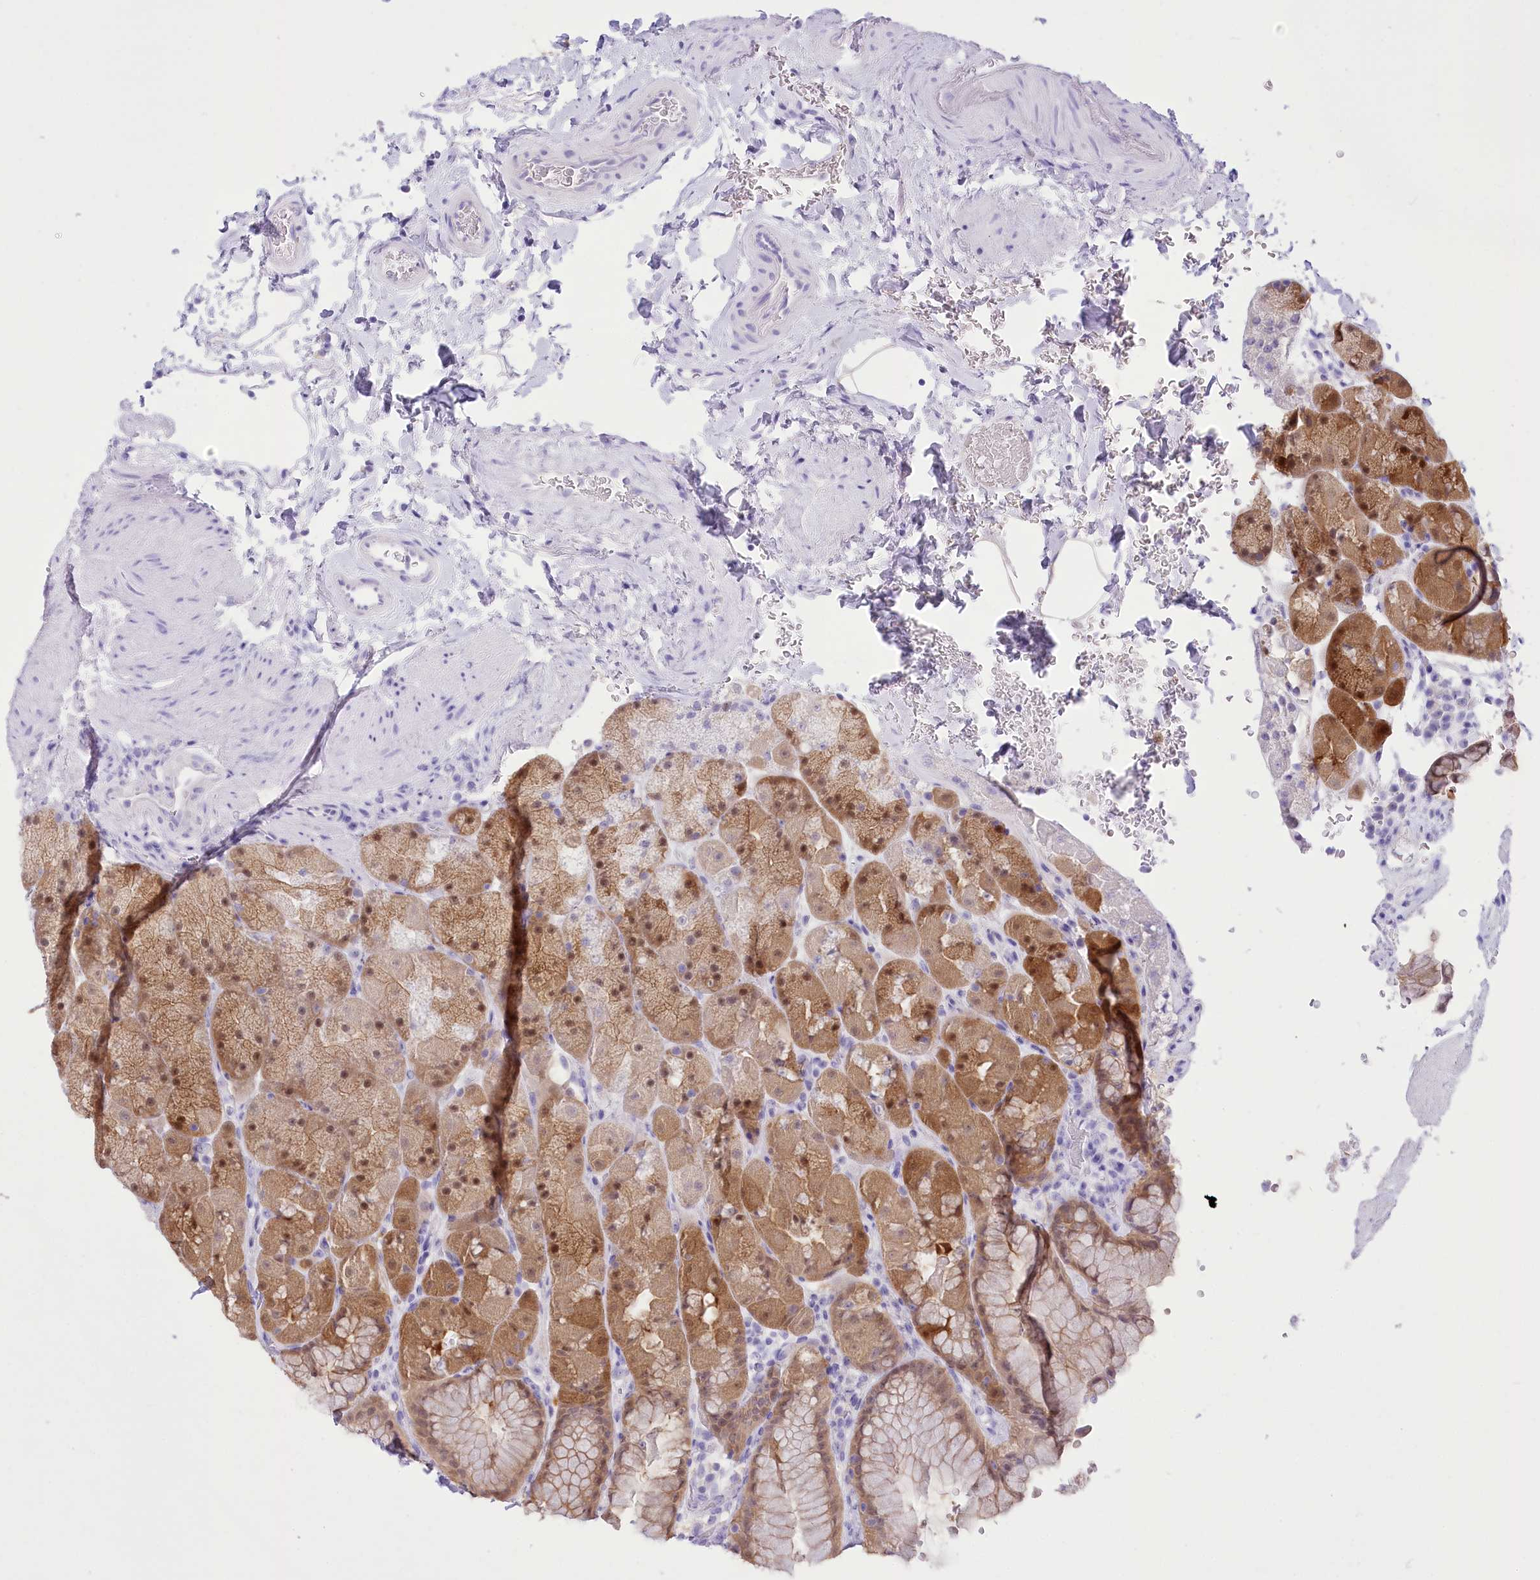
{"staining": {"intensity": "moderate", "quantity": ">75%", "location": "cytoplasmic/membranous,nuclear"}, "tissue": "stomach", "cell_type": "Glandular cells", "image_type": "normal", "snomed": [{"axis": "morphology", "description": "Normal tissue, NOS"}, {"axis": "topography", "description": "Stomach, upper"}, {"axis": "topography", "description": "Stomach, lower"}], "caption": "Protein analysis of benign stomach reveals moderate cytoplasmic/membranous,nuclear staining in approximately >75% of glandular cells.", "gene": "PBLD", "patient": {"sex": "male", "age": 67}}